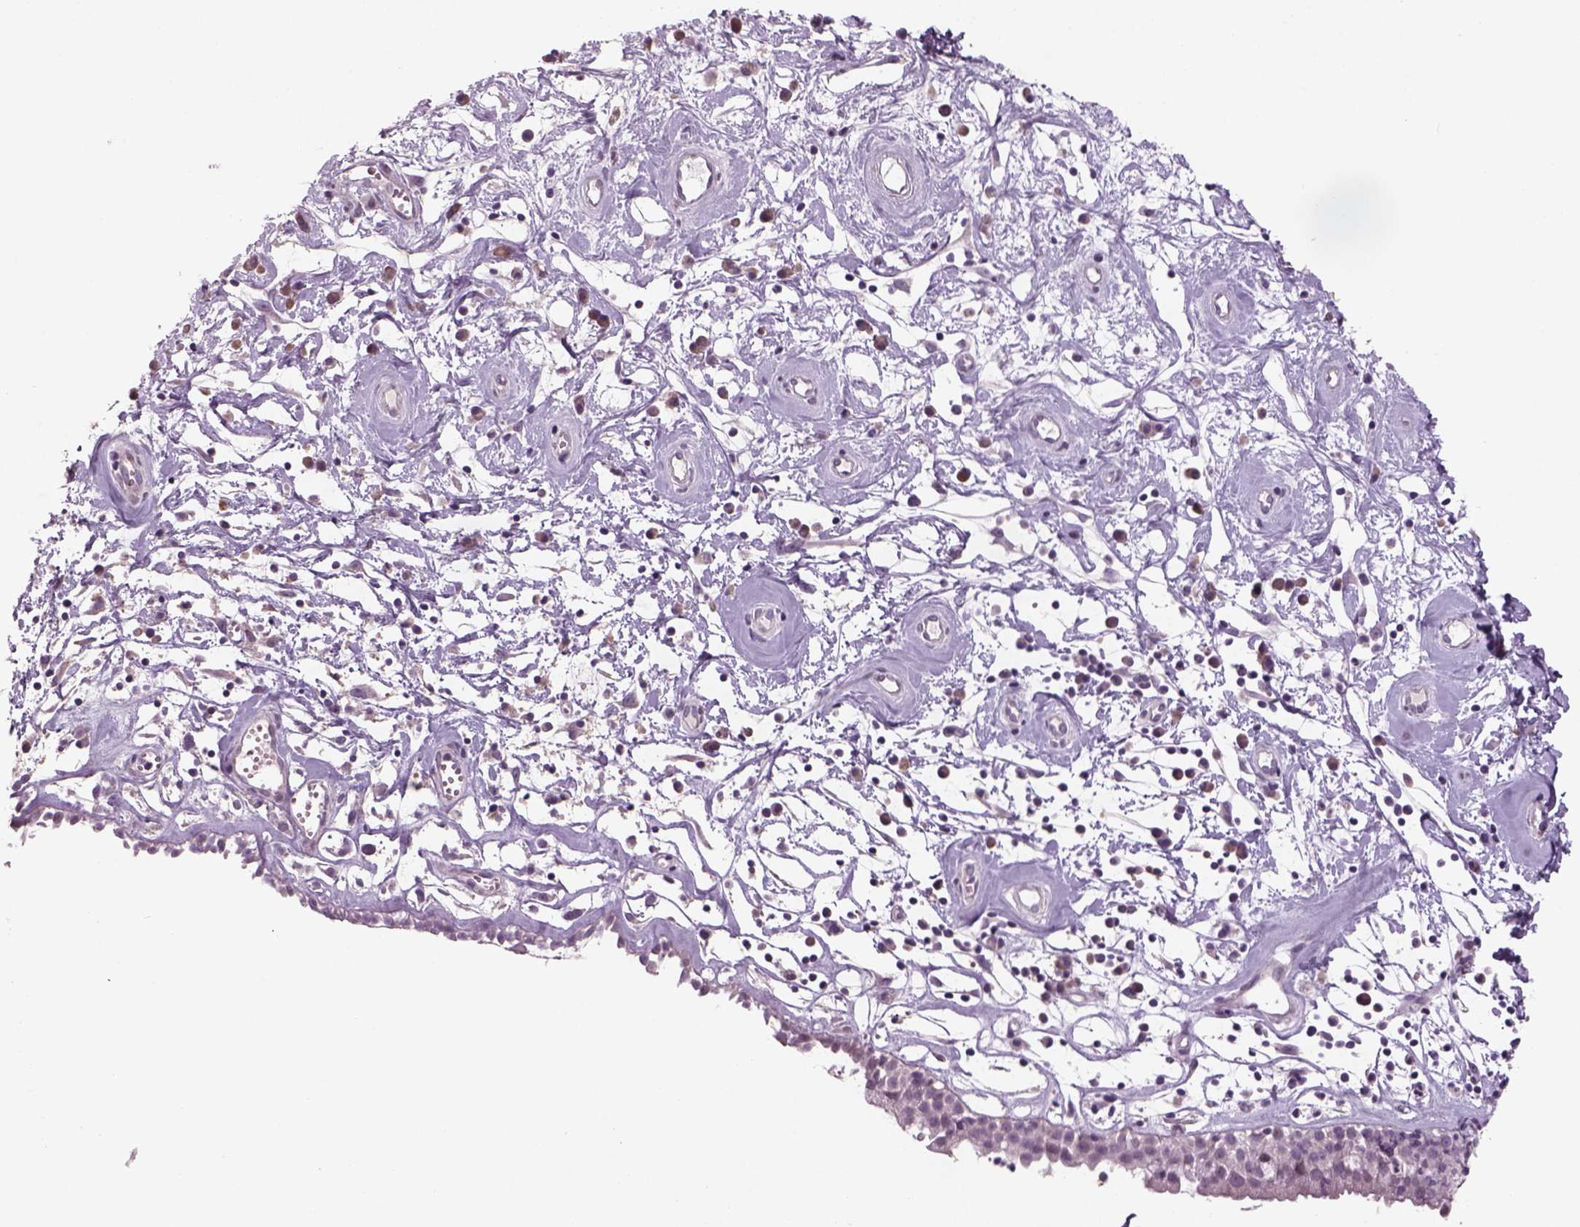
{"staining": {"intensity": "negative", "quantity": "none", "location": "none"}, "tissue": "nasopharynx", "cell_type": "Respiratory epithelial cells", "image_type": "normal", "snomed": [{"axis": "morphology", "description": "Normal tissue, NOS"}, {"axis": "topography", "description": "Nasopharynx"}], "caption": "DAB immunohistochemical staining of benign human nasopharynx displays no significant expression in respiratory epithelial cells.", "gene": "PENK", "patient": {"sex": "male", "age": 77}}